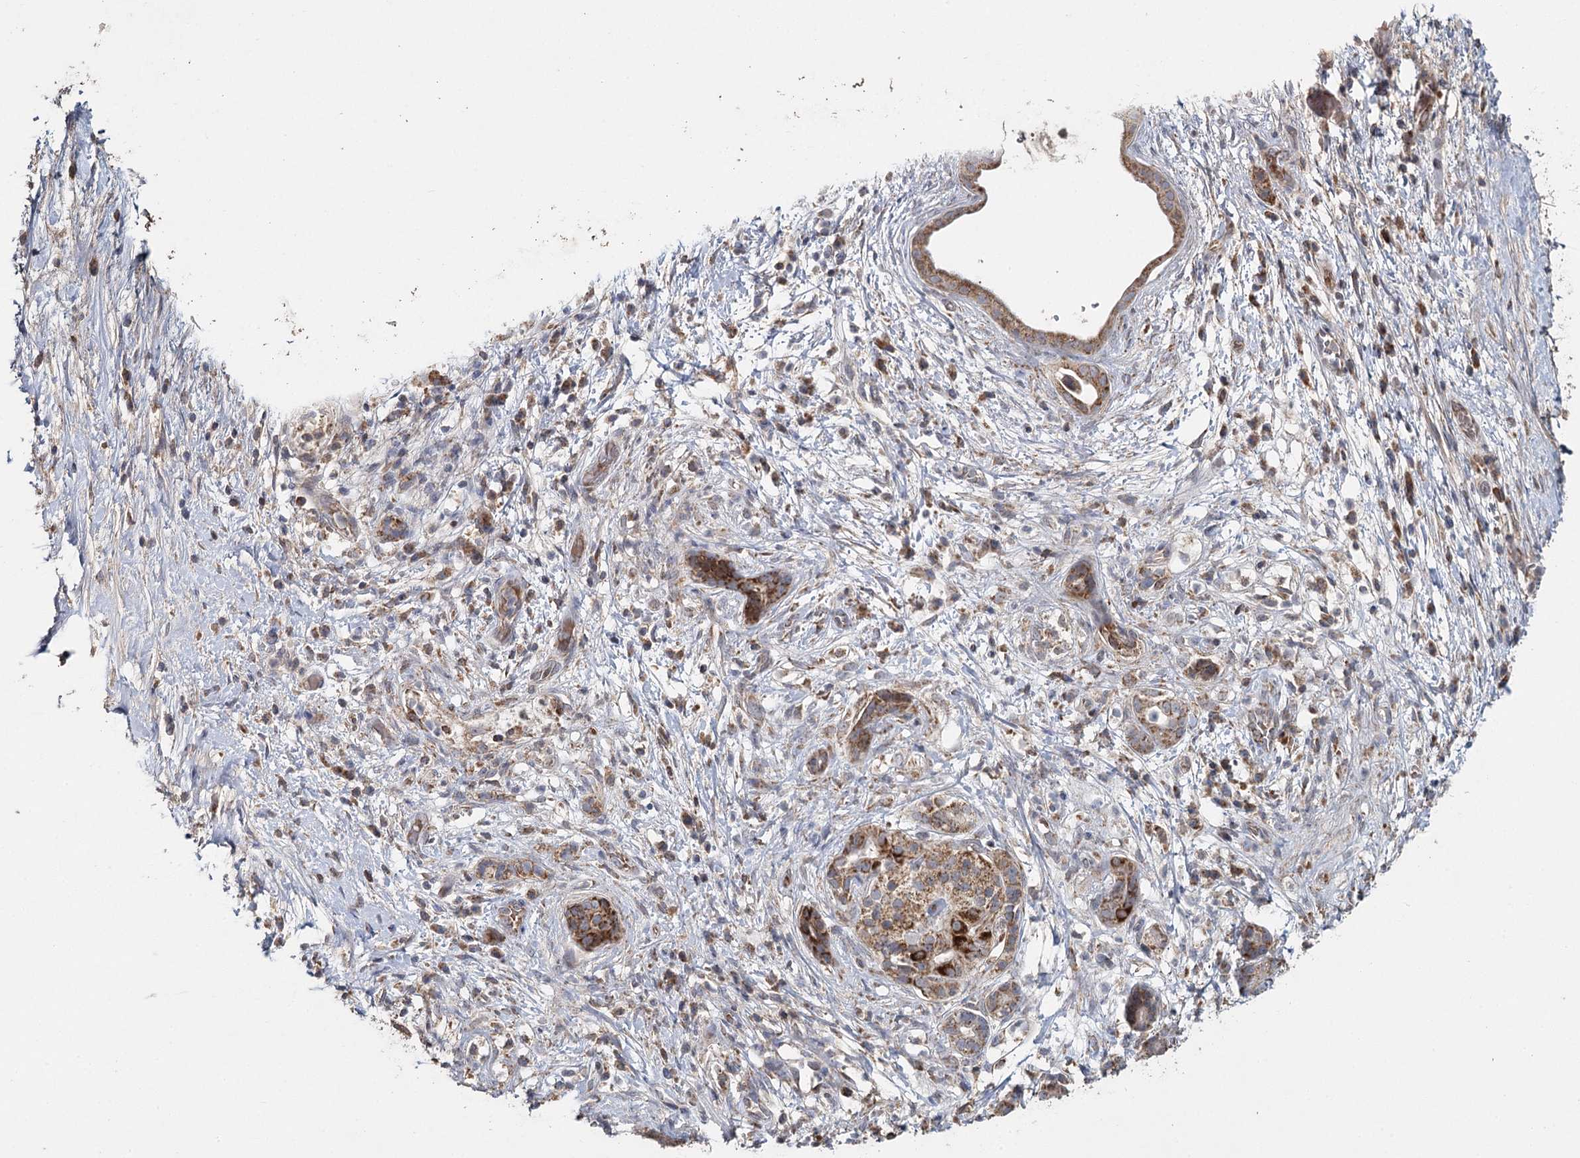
{"staining": {"intensity": "moderate", "quantity": ">75%", "location": "cytoplasmic/membranous"}, "tissue": "pancreatic cancer", "cell_type": "Tumor cells", "image_type": "cancer", "snomed": [{"axis": "morphology", "description": "Adenocarcinoma, NOS"}, {"axis": "topography", "description": "Pancreas"}], "caption": "DAB (3,3'-diaminobenzidine) immunohistochemical staining of pancreatic cancer (adenocarcinoma) reveals moderate cytoplasmic/membranous protein positivity in approximately >75% of tumor cells.", "gene": "MRPL44", "patient": {"sex": "female", "age": 73}}